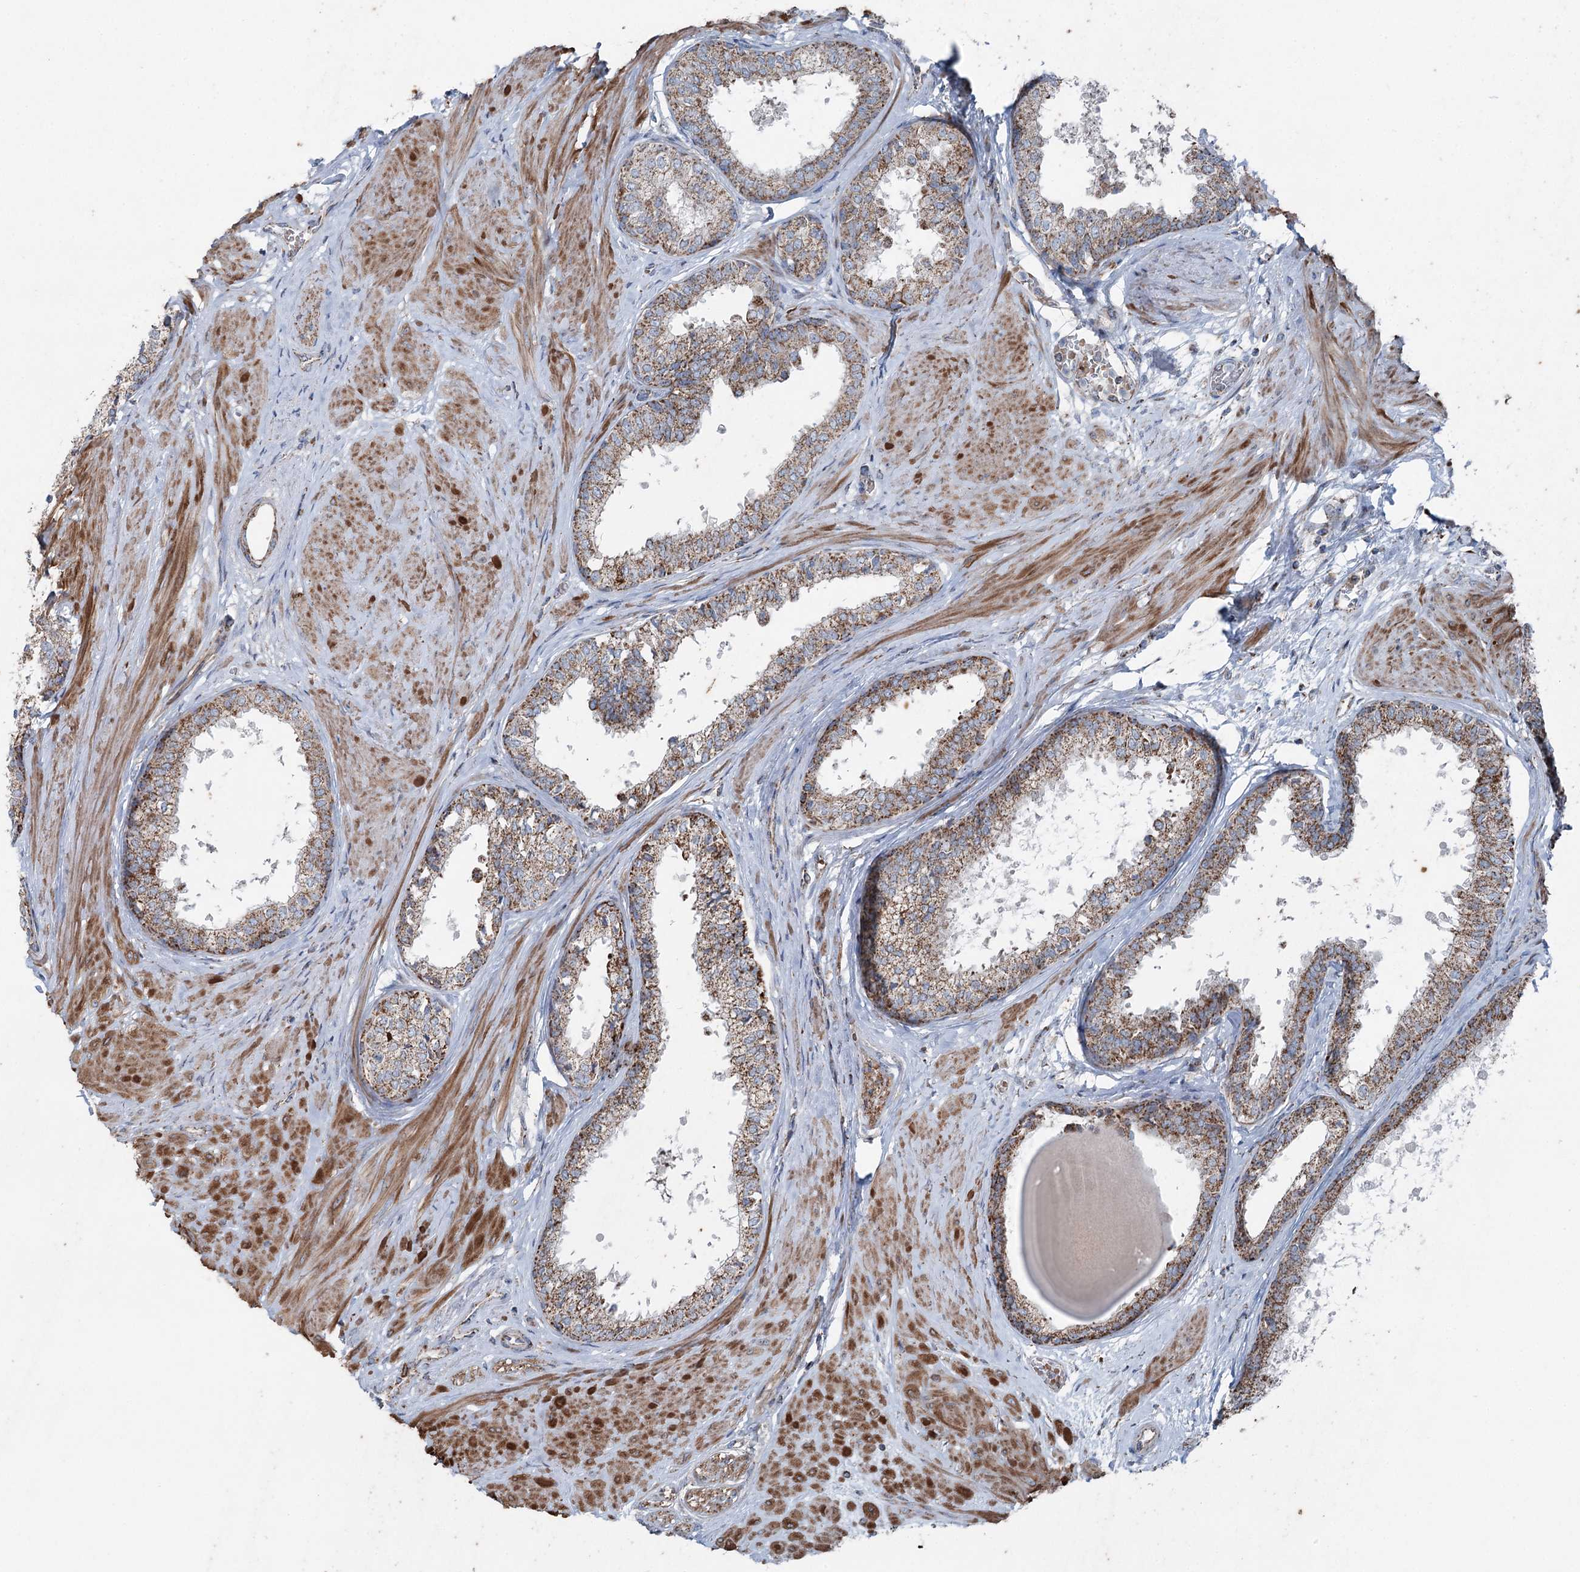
{"staining": {"intensity": "moderate", "quantity": ">75%", "location": "cytoplasmic/membranous"}, "tissue": "prostate", "cell_type": "Glandular cells", "image_type": "normal", "snomed": [{"axis": "morphology", "description": "Normal tissue, NOS"}, {"axis": "topography", "description": "Prostate"}], "caption": "The histopathology image displays staining of unremarkable prostate, revealing moderate cytoplasmic/membranous protein staining (brown color) within glandular cells.", "gene": "UCN3", "patient": {"sex": "male", "age": 48}}